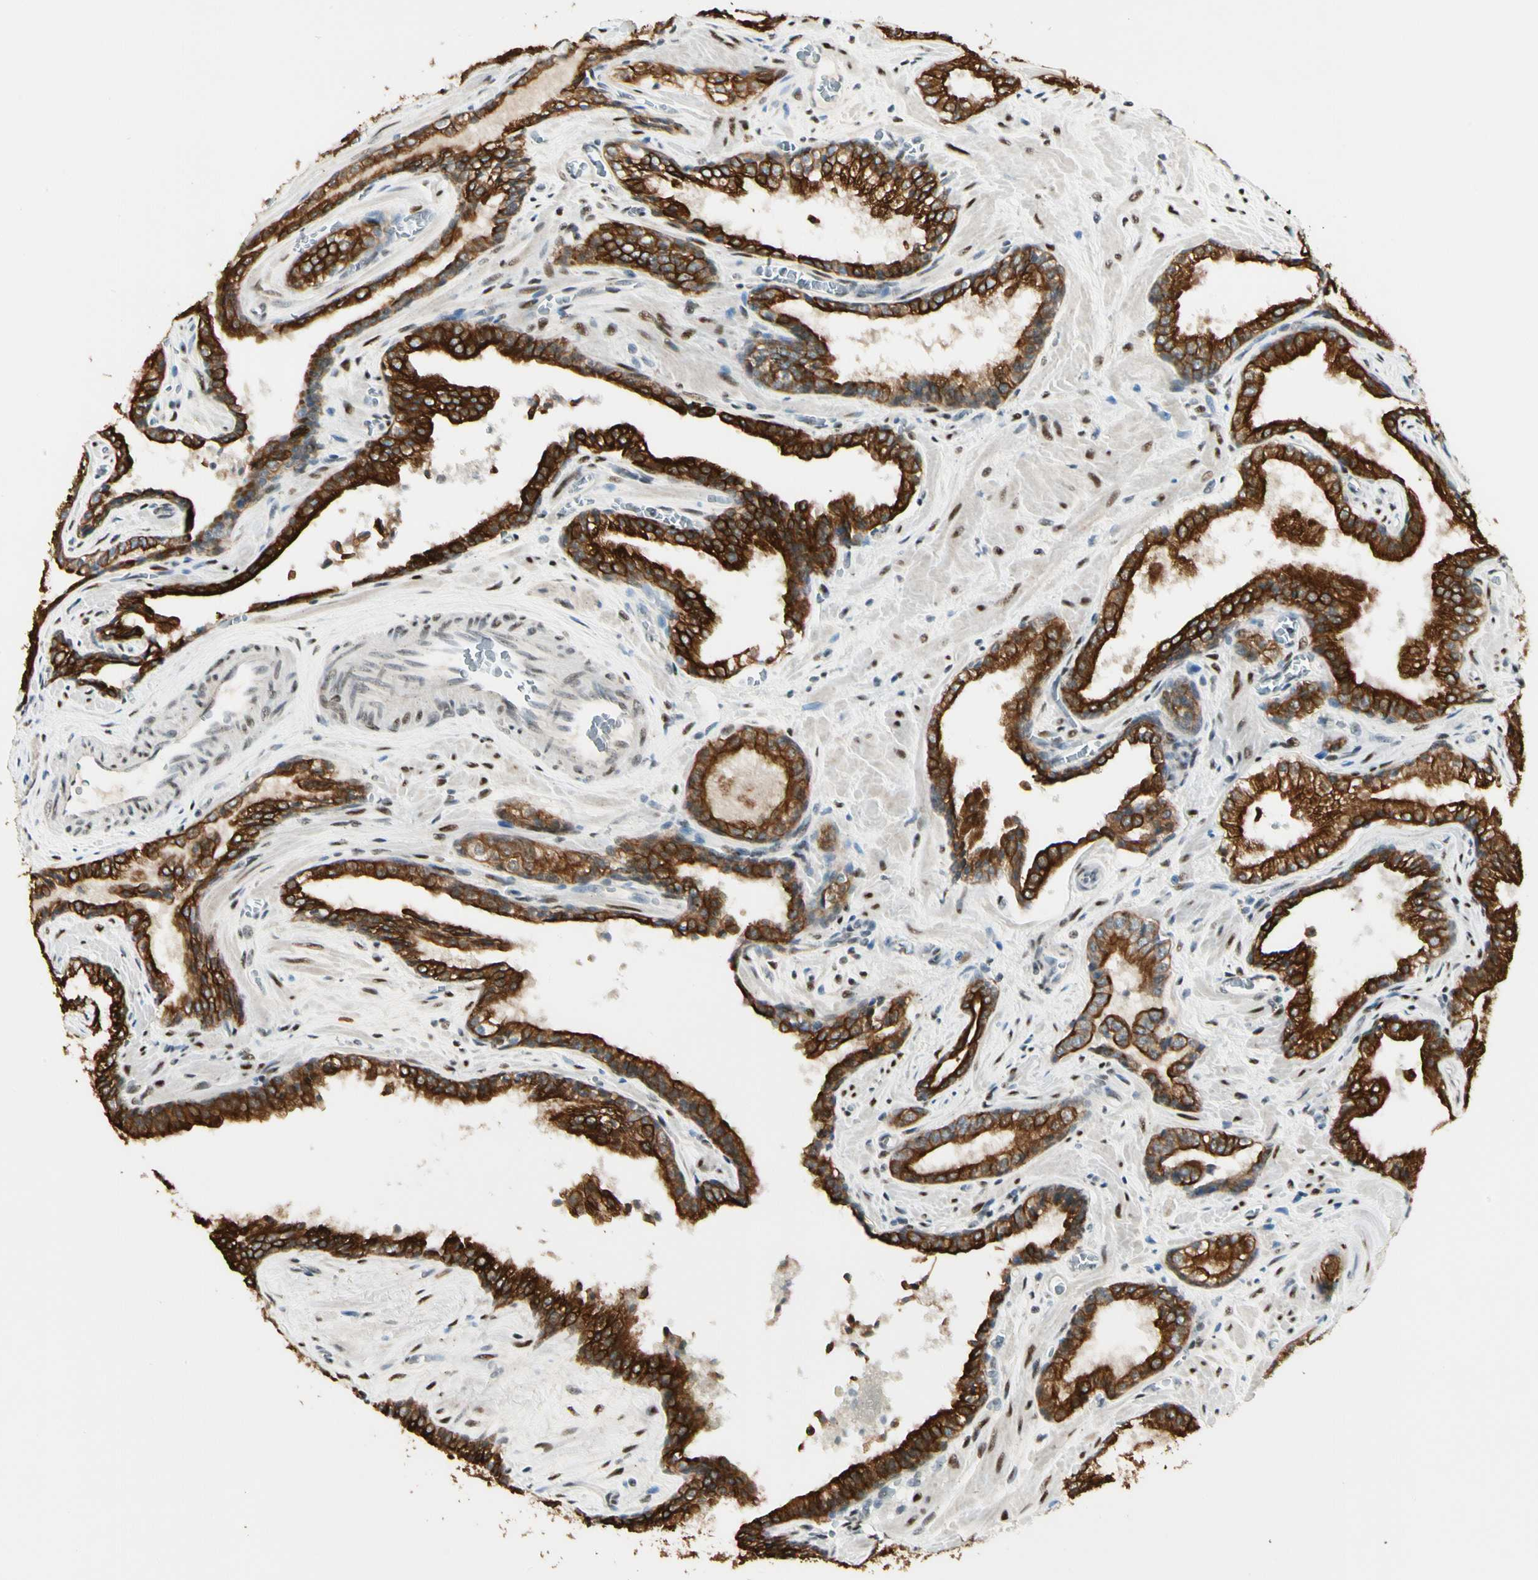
{"staining": {"intensity": "strong", "quantity": ">75%", "location": "cytoplasmic/membranous"}, "tissue": "prostate cancer", "cell_type": "Tumor cells", "image_type": "cancer", "snomed": [{"axis": "morphology", "description": "Adenocarcinoma, Low grade"}, {"axis": "topography", "description": "Prostate"}], "caption": "A histopathology image showing strong cytoplasmic/membranous expression in approximately >75% of tumor cells in low-grade adenocarcinoma (prostate), as visualized by brown immunohistochemical staining.", "gene": "ATXN1", "patient": {"sex": "male", "age": 60}}